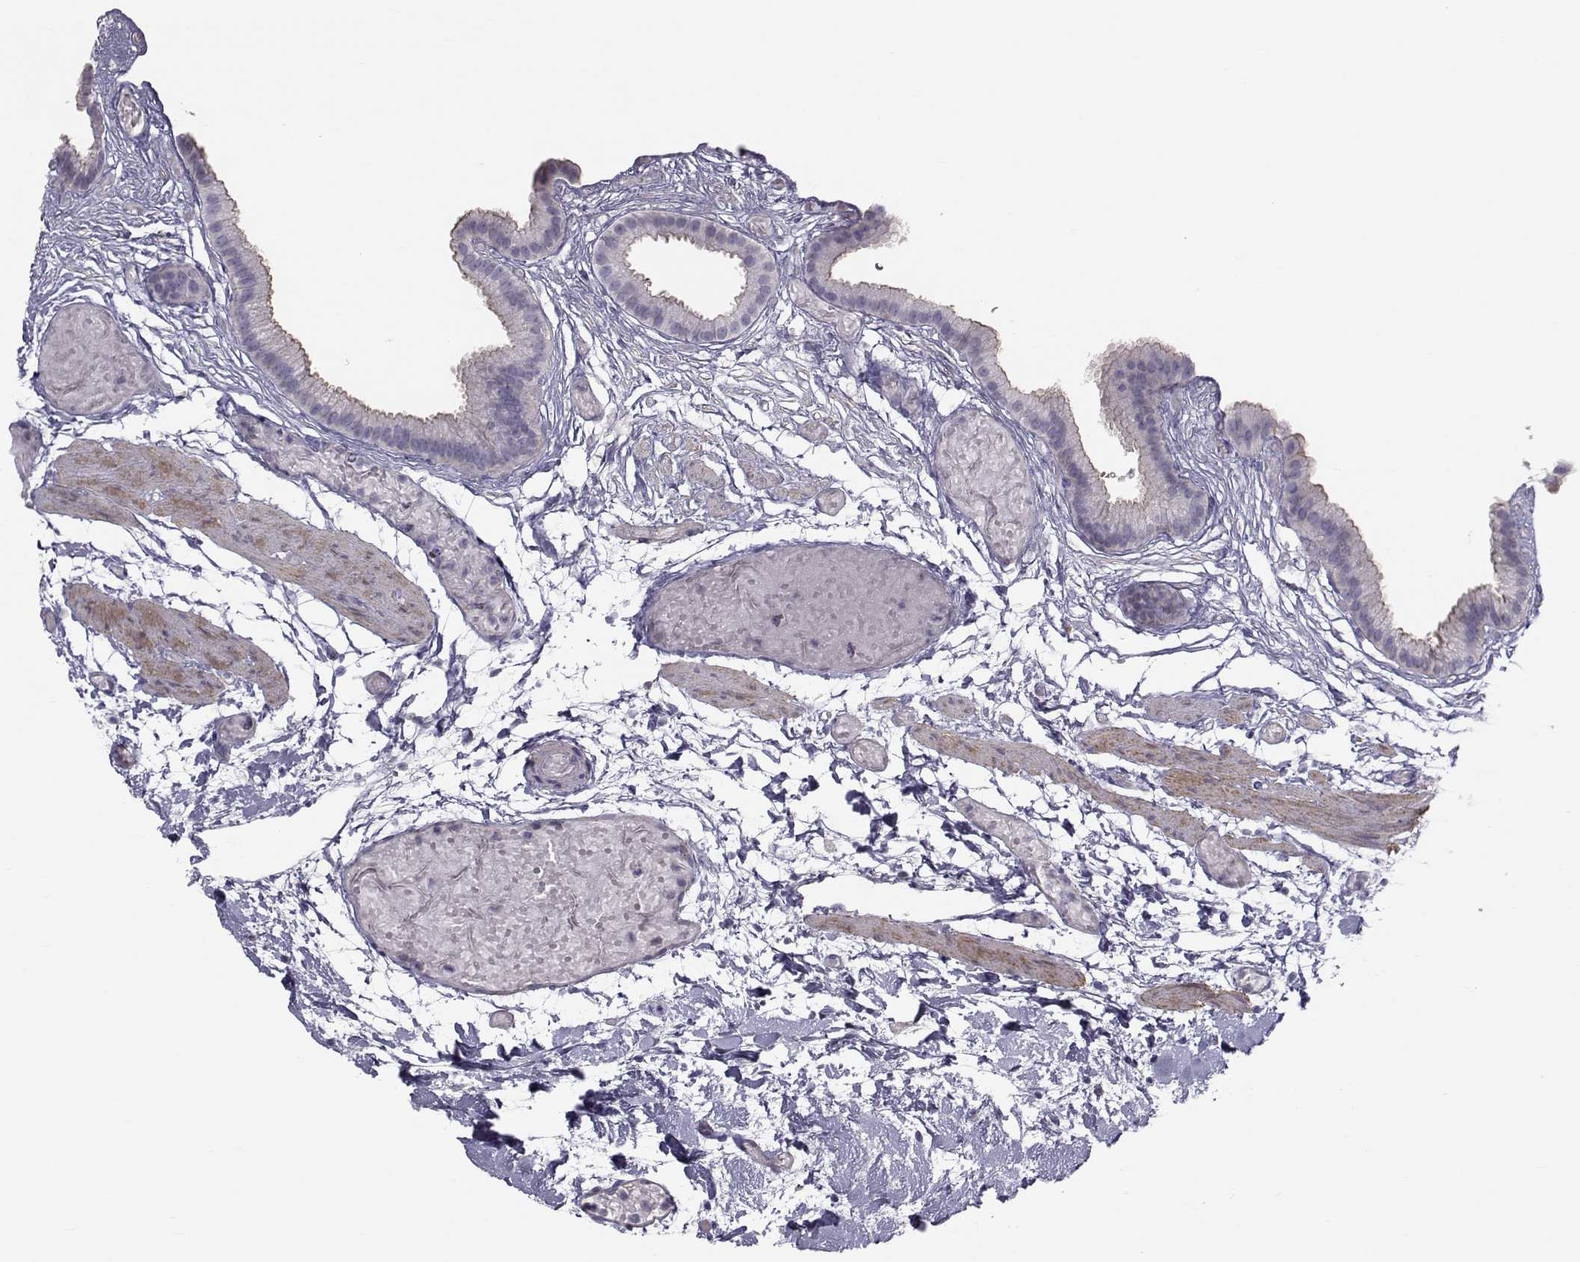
{"staining": {"intensity": "negative", "quantity": "none", "location": "none"}, "tissue": "gallbladder", "cell_type": "Glandular cells", "image_type": "normal", "snomed": [{"axis": "morphology", "description": "Normal tissue, NOS"}, {"axis": "topography", "description": "Gallbladder"}], "caption": "Immunohistochemical staining of normal gallbladder exhibits no significant positivity in glandular cells. Brightfield microscopy of immunohistochemistry stained with DAB (brown) and hematoxylin (blue), captured at high magnification.", "gene": "GARIN3", "patient": {"sex": "female", "age": 45}}